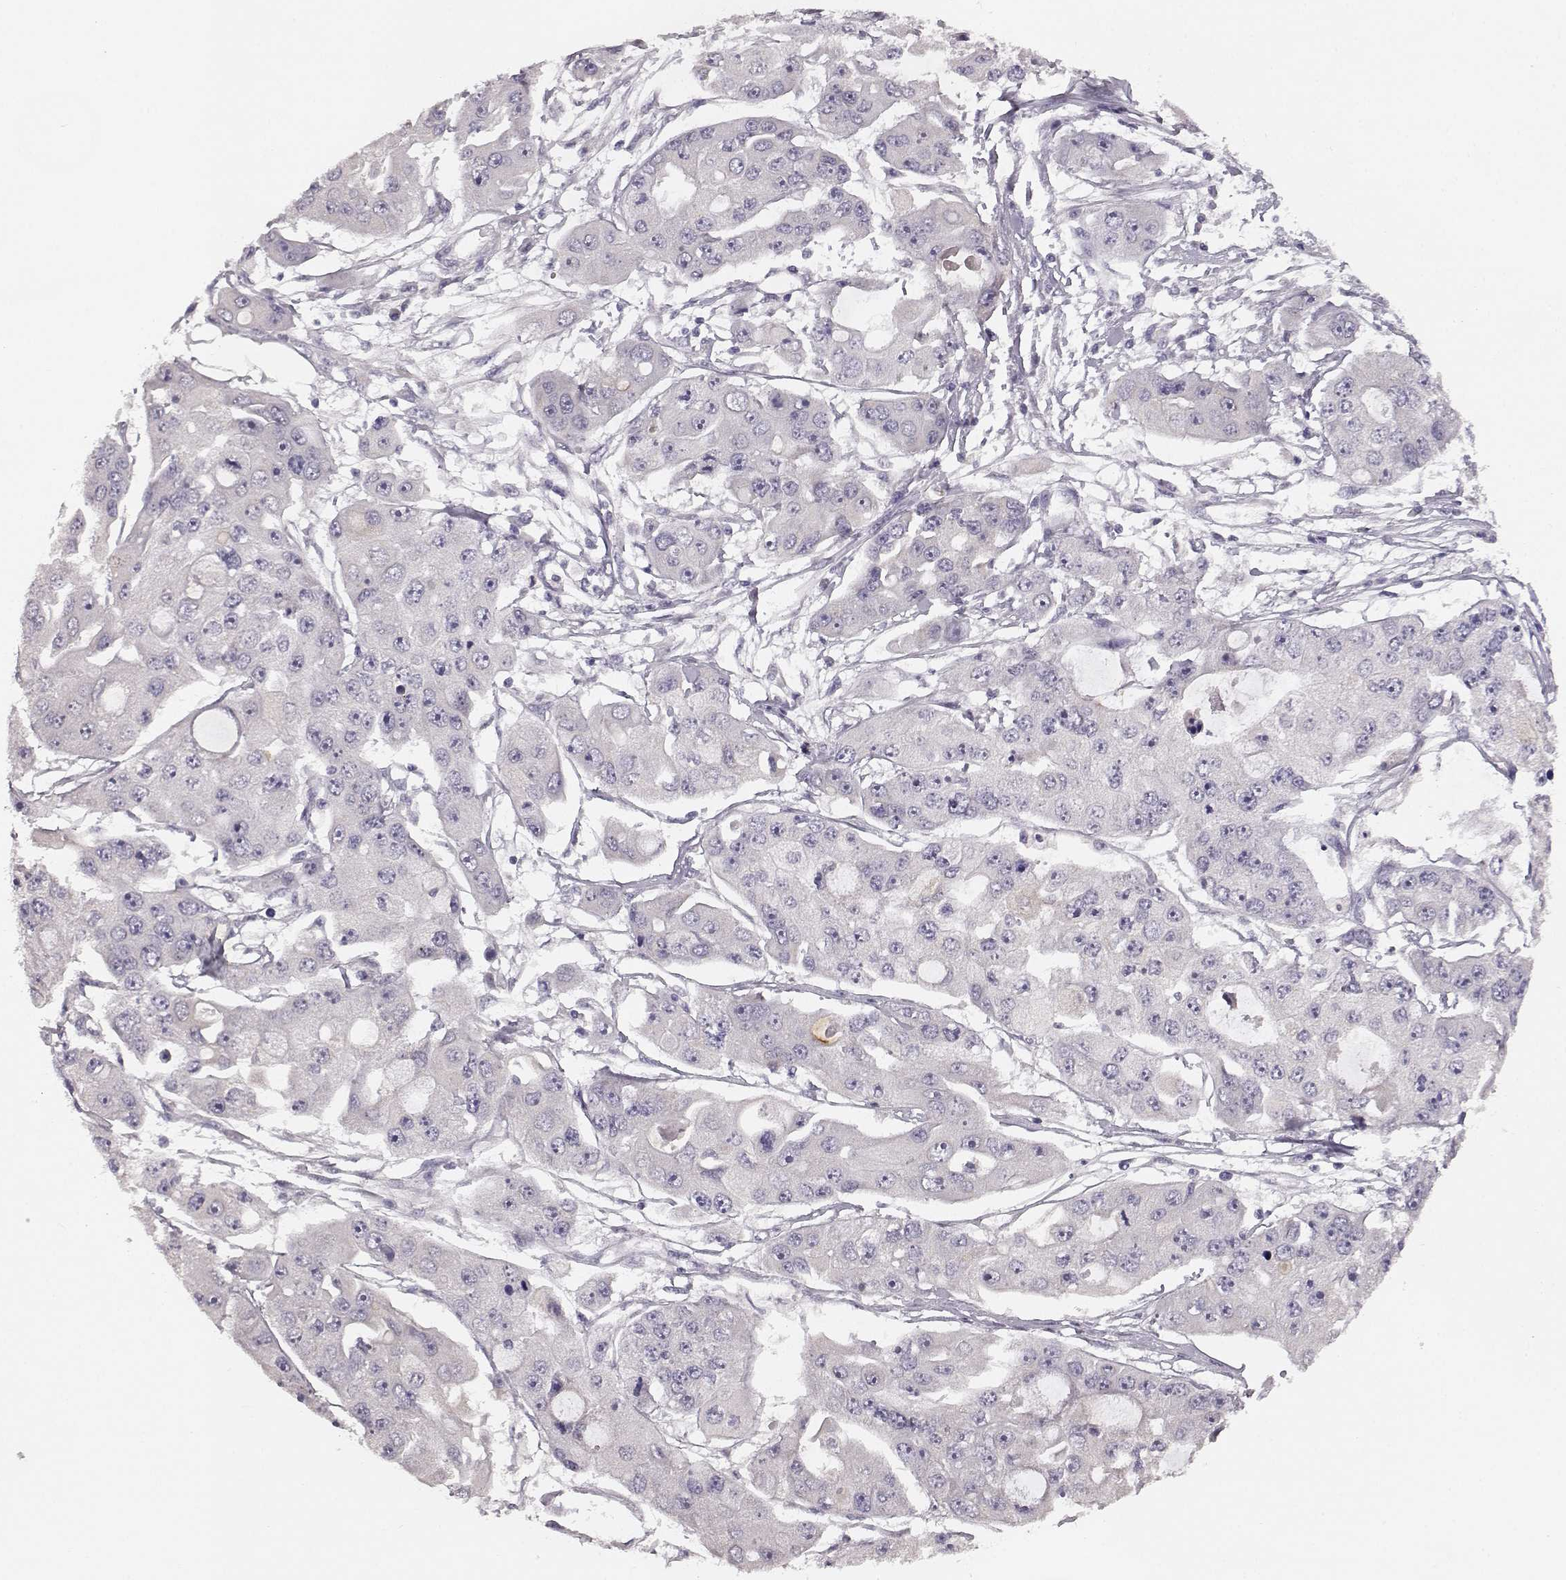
{"staining": {"intensity": "negative", "quantity": "none", "location": "none"}, "tissue": "ovarian cancer", "cell_type": "Tumor cells", "image_type": "cancer", "snomed": [{"axis": "morphology", "description": "Cystadenocarcinoma, serous, NOS"}, {"axis": "topography", "description": "Ovary"}], "caption": "Tumor cells are negative for brown protein staining in ovarian cancer. (DAB immunohistochemistry (IHC) with hematoxylin counter stain).", "gene": "GHR", "patient": {"sex": "female", "age": 56}}